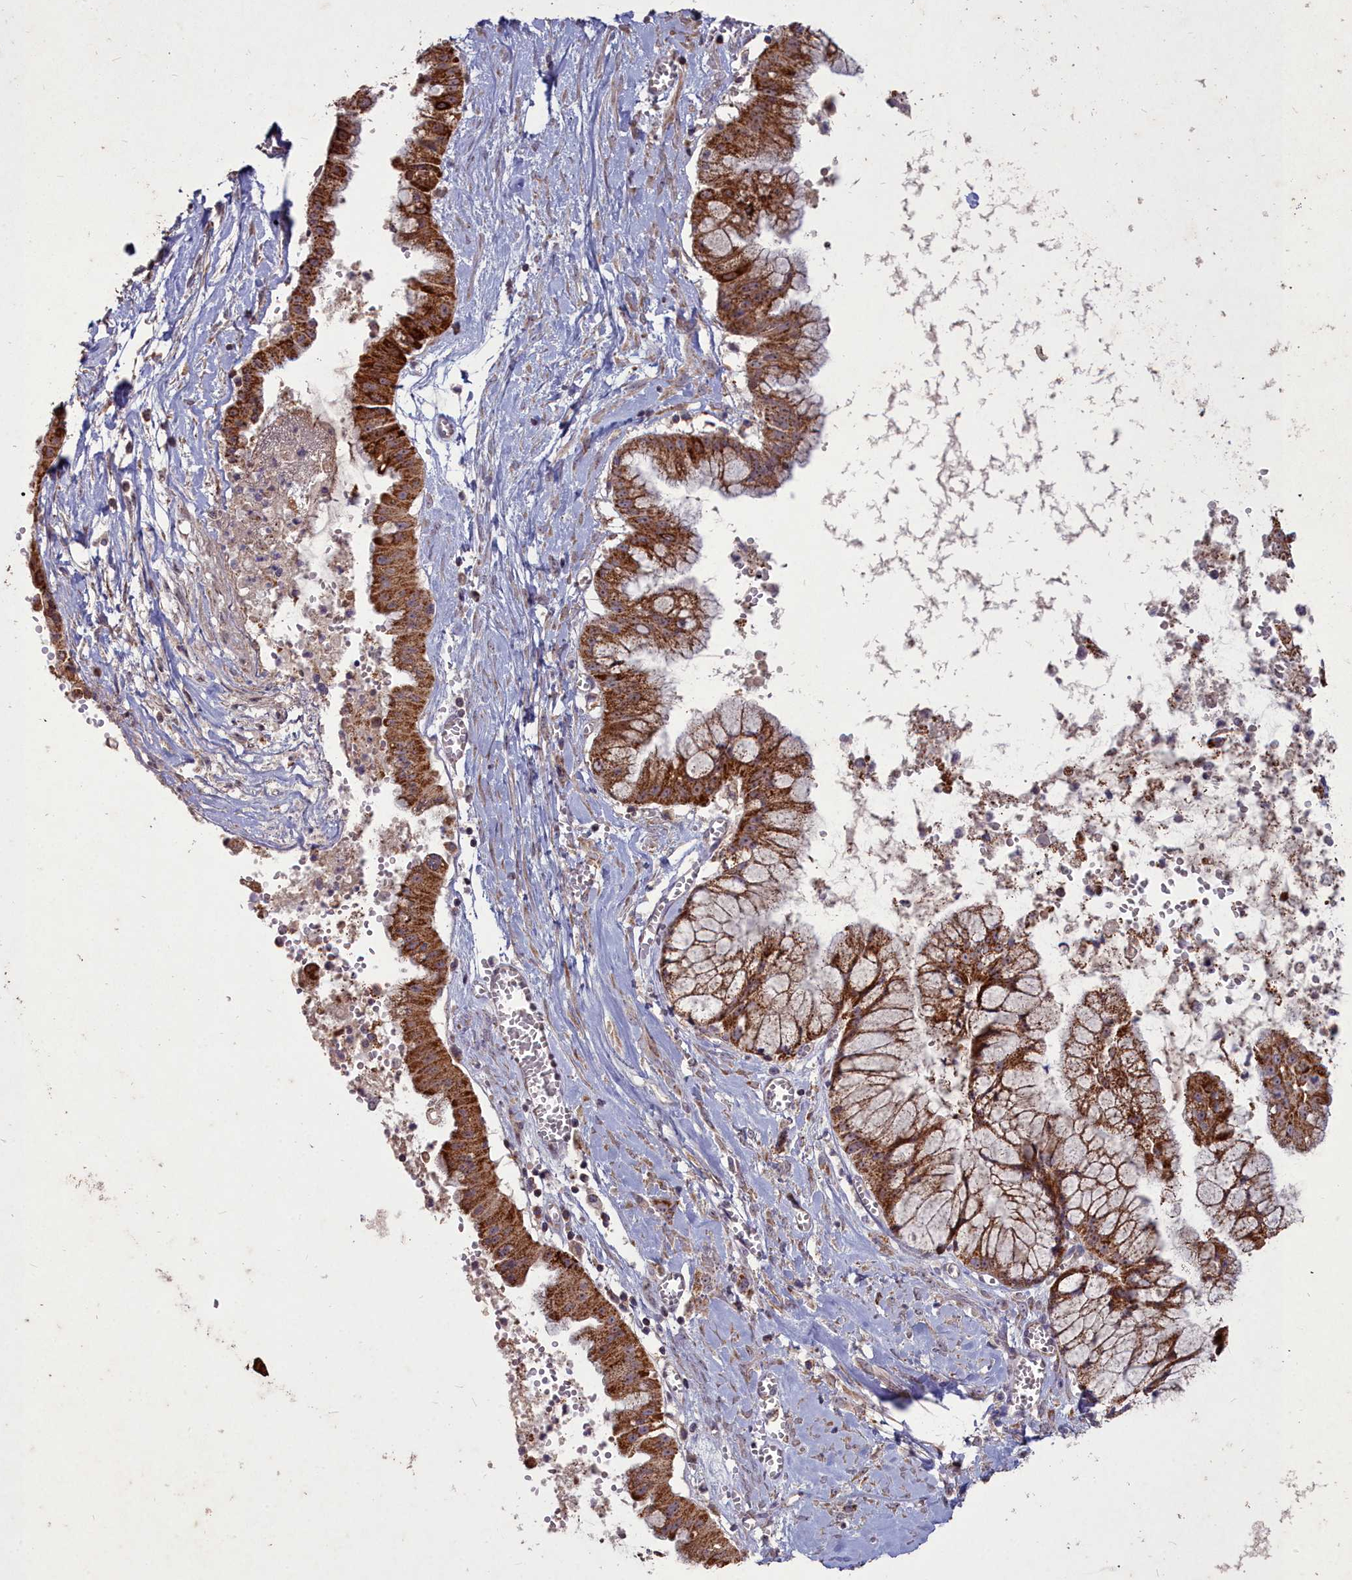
{"staining": {"intensity": "strong", "quantity": ">75%", "location": "cytoplasmic/membranous"}, "tissue": "ovarian cancer", "cell_type": "Tumor cells", "image_type": "cancer", "snomed": [{"axis": "morphology", "description": "Cystadenocarcinoma, mucinous, NOS"}, {"axis": "topography", "description": "Ovary"}], "caption": "IHC photomicrograph of mucinous cystadenocarcinoma (ovarian) stained for a protein (brown), which shows high levels of strong cytoplasmic/membranous expression in about >75% of tumor cells.", "gene": "COX11", "patient": {"sex": "female", "age": 70}}